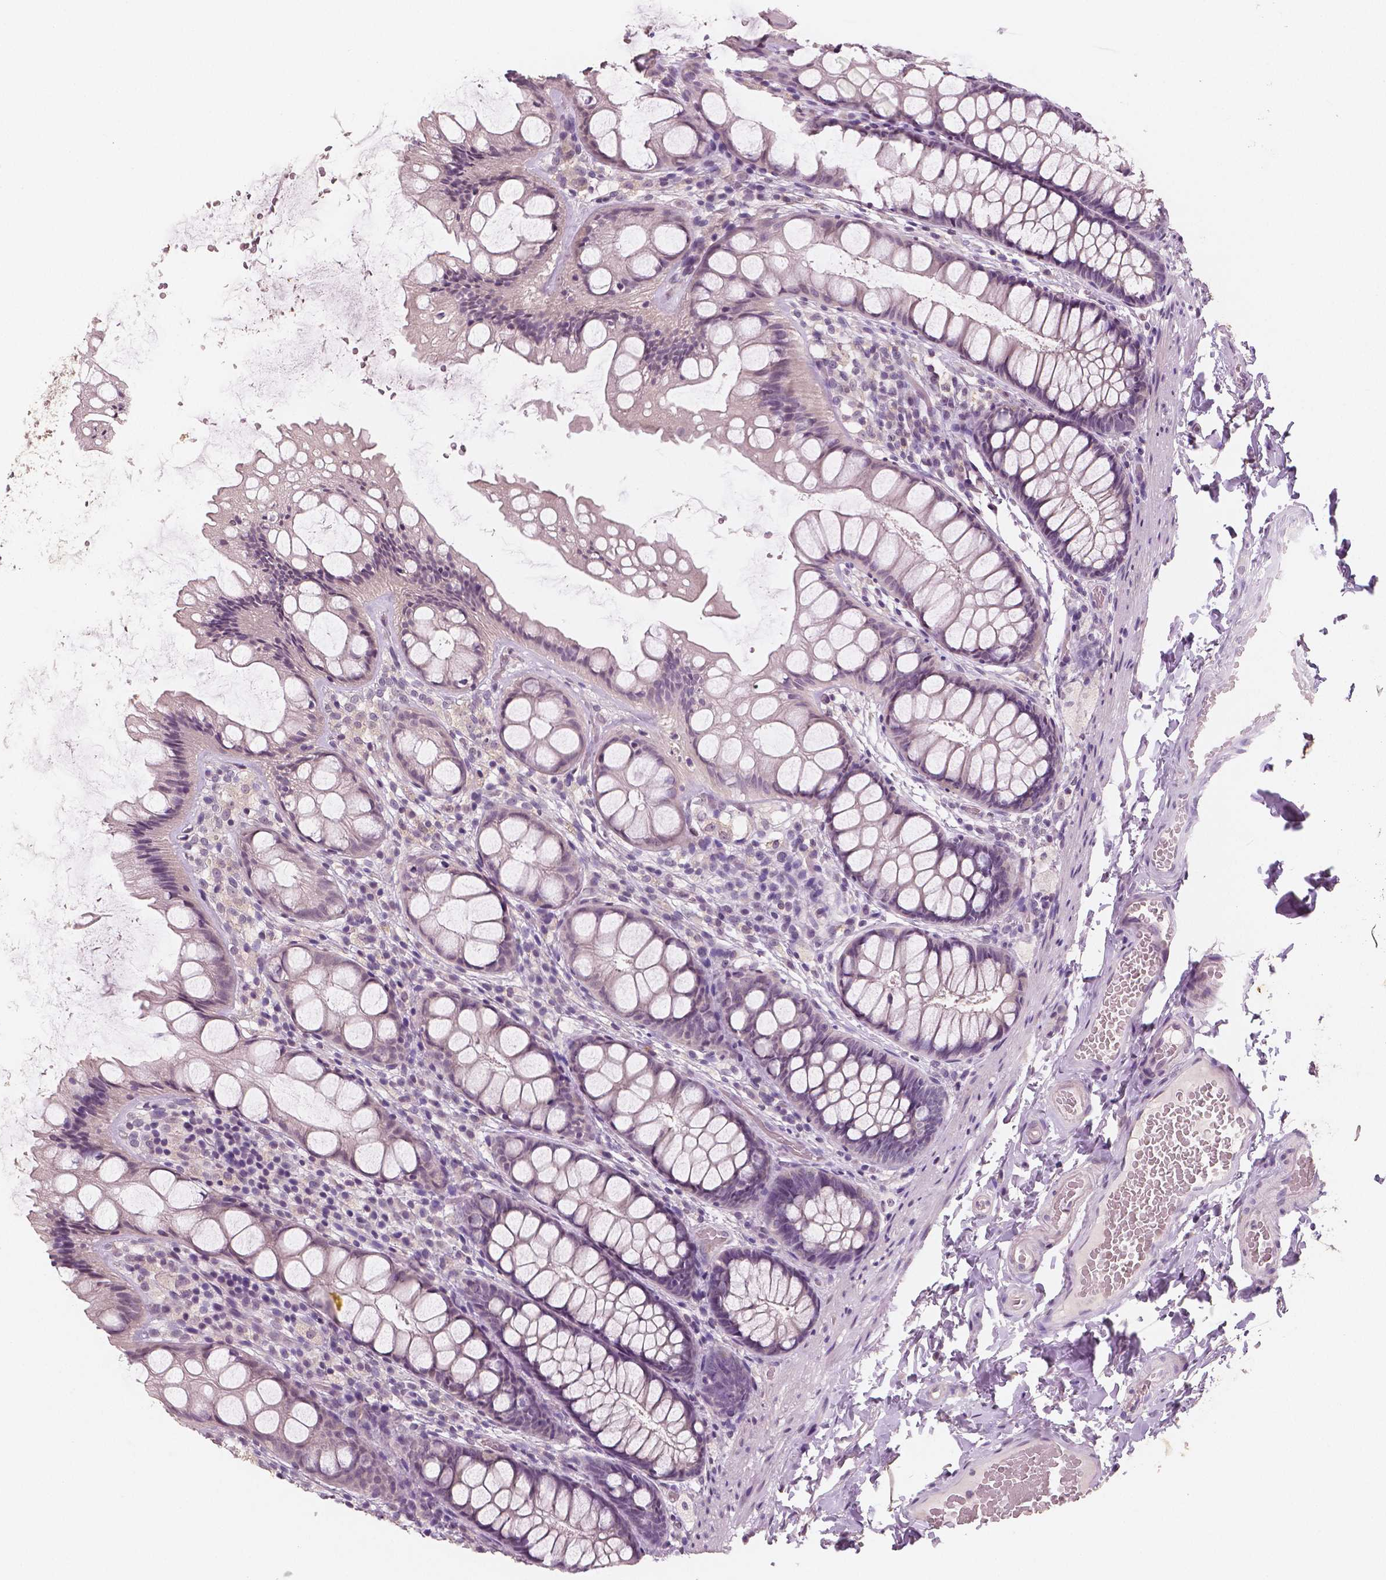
{"staining": {"intensity": "negative", "quantity": "none", "location": "none"}, "tissue": "colon", "cell_type": "Endothelial cells", "image_type": "normal", "snomed": [{"axis": "morphology", "description": "Normal tissue, NOS"}, {"axis": "topography", "description": "Colon"}], "caption": "Human colon stained for a protein using IHC displays no staining in endothelial cells.", "gene": "RNASE7", "patient": {"sex": "male", "age": 47}}